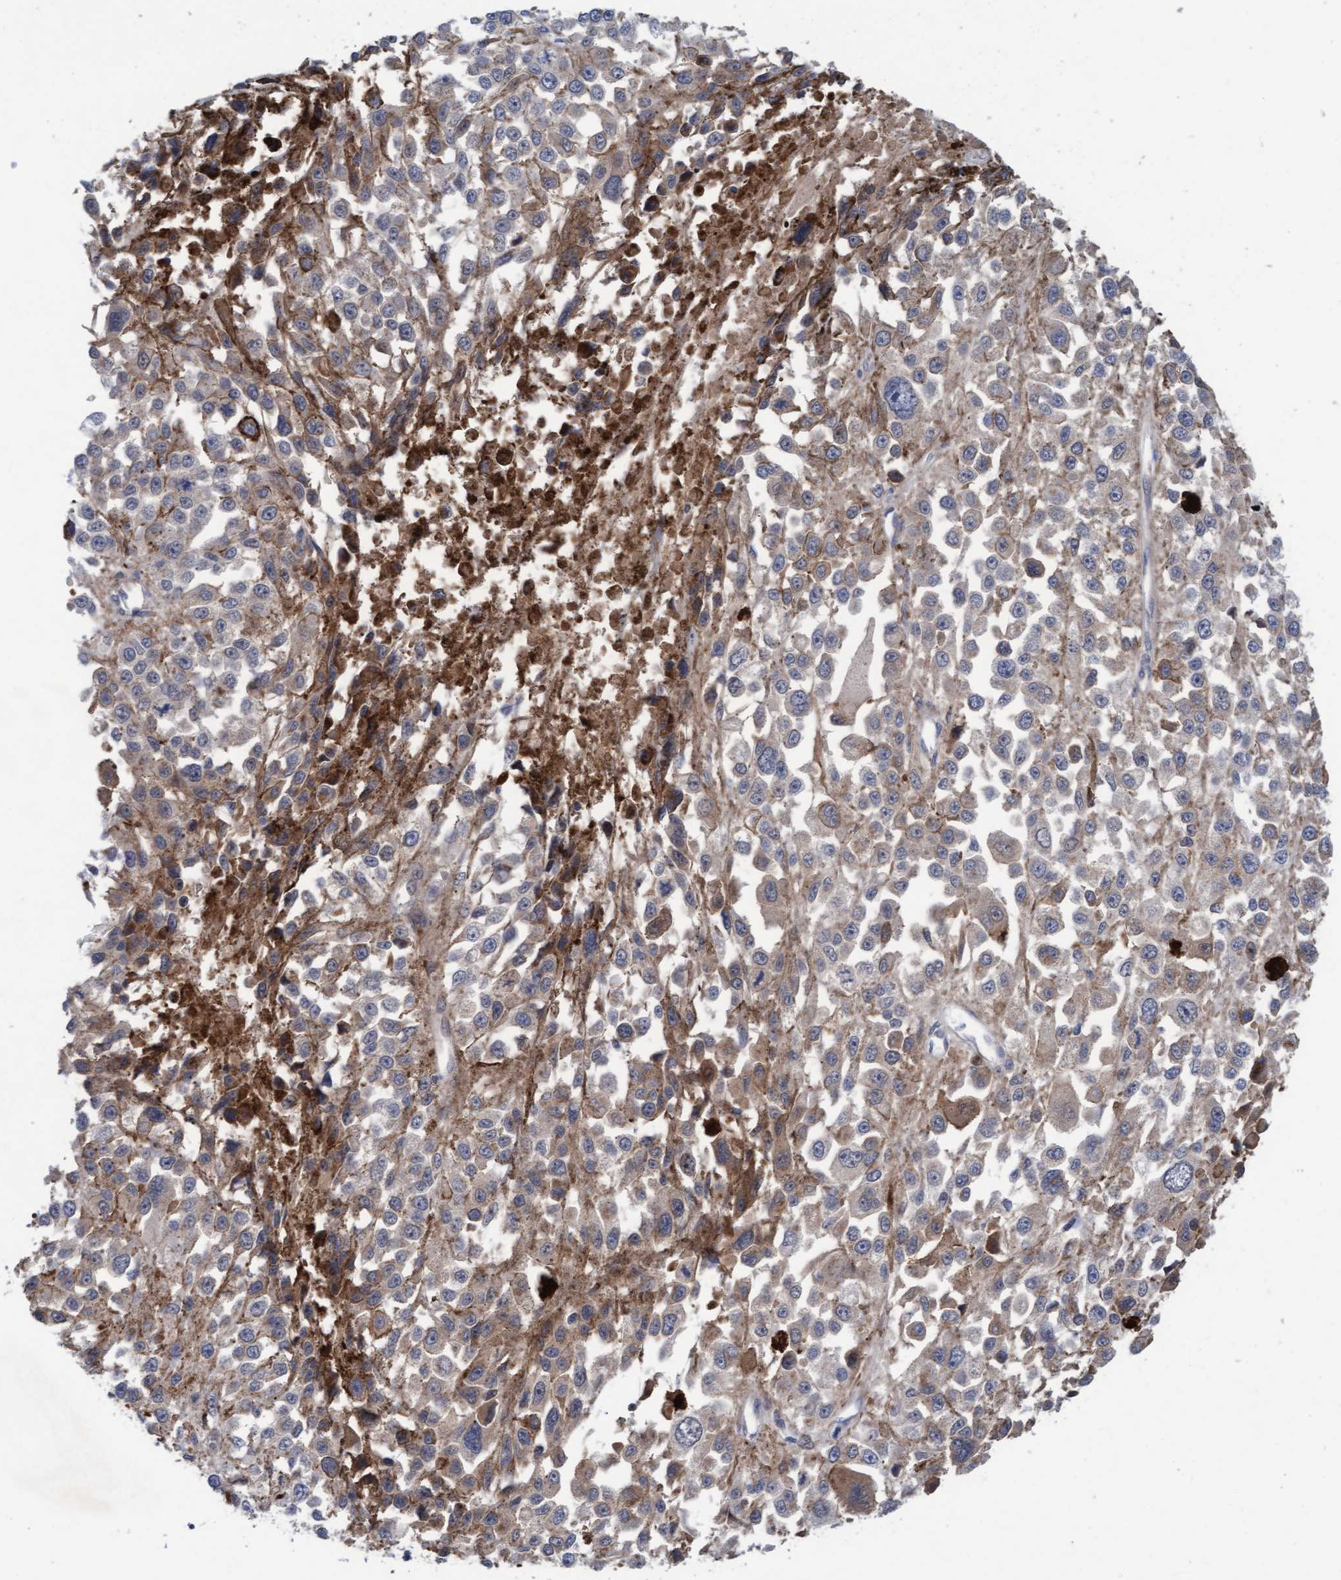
{"staining": {"intensity": "weak", "quantity": ">75%", "location": "cytoplasmic/membranous"}, "tissue": "melanoma", "cell_type": "Tumor cells", "image_type": "cancer", "snomed": [{"axis": "morphology", "description": "Malignant melanoma, Metastatic site"}, {"axis": "topography", "description": "Lymph node"}], "caption": "High-power microscopy captured an IHC histopathology image of melanoma, revealing weak cytoplasmic/membranous positivity in approximately >75% of tumor cells. Immunohistochemistry stains the protein of interest in brown and the nuclei are stained blue.", "gene": "PLCD1", "patient": {"sex": "male", "age": 59}}